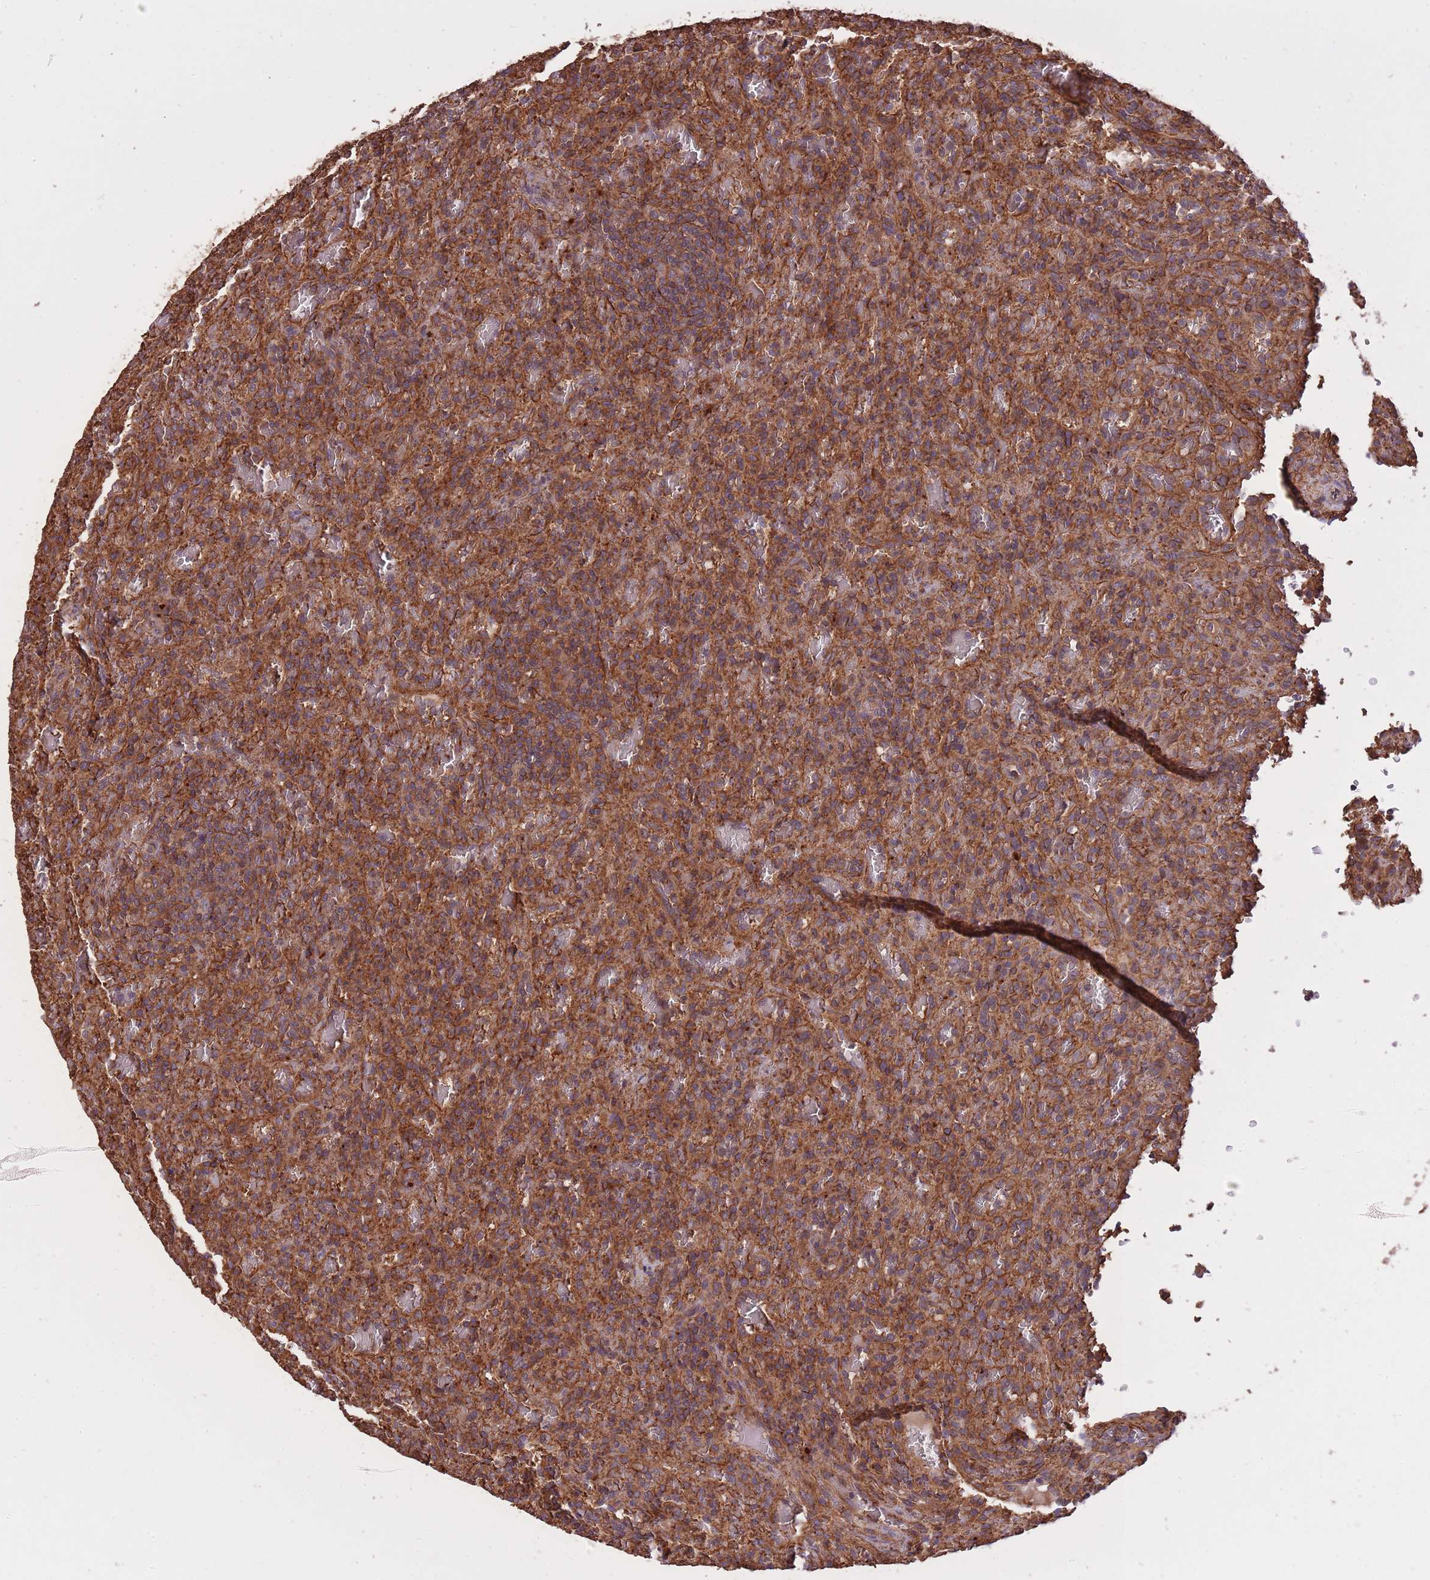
{"staining": {"intensity": "moderate", "quantity": ">75%", "location": "cytoplasmic/membranous"}, "tissue": "lymphoma", "cell_type": "Tumor cells", "image_type": "cancer", "snomed": [{"axis": "morphology", "description": "Malignant lymphoma, non-Hodgkin's type, Low grade"}, {"axis": "topography", "description": "Spleen"}], "caption": "IHC image of neoplastic tissue: lymphoma stained using immunohistochemistry reveals medium levels of moderate protein expression localized specifically in the cytoplasmic/membranous of tumor cells, appearing as a cytoplasmic/membranous brown color.", "gene": "ARMH3", "patient": {"sex": "female", "age": 64}}